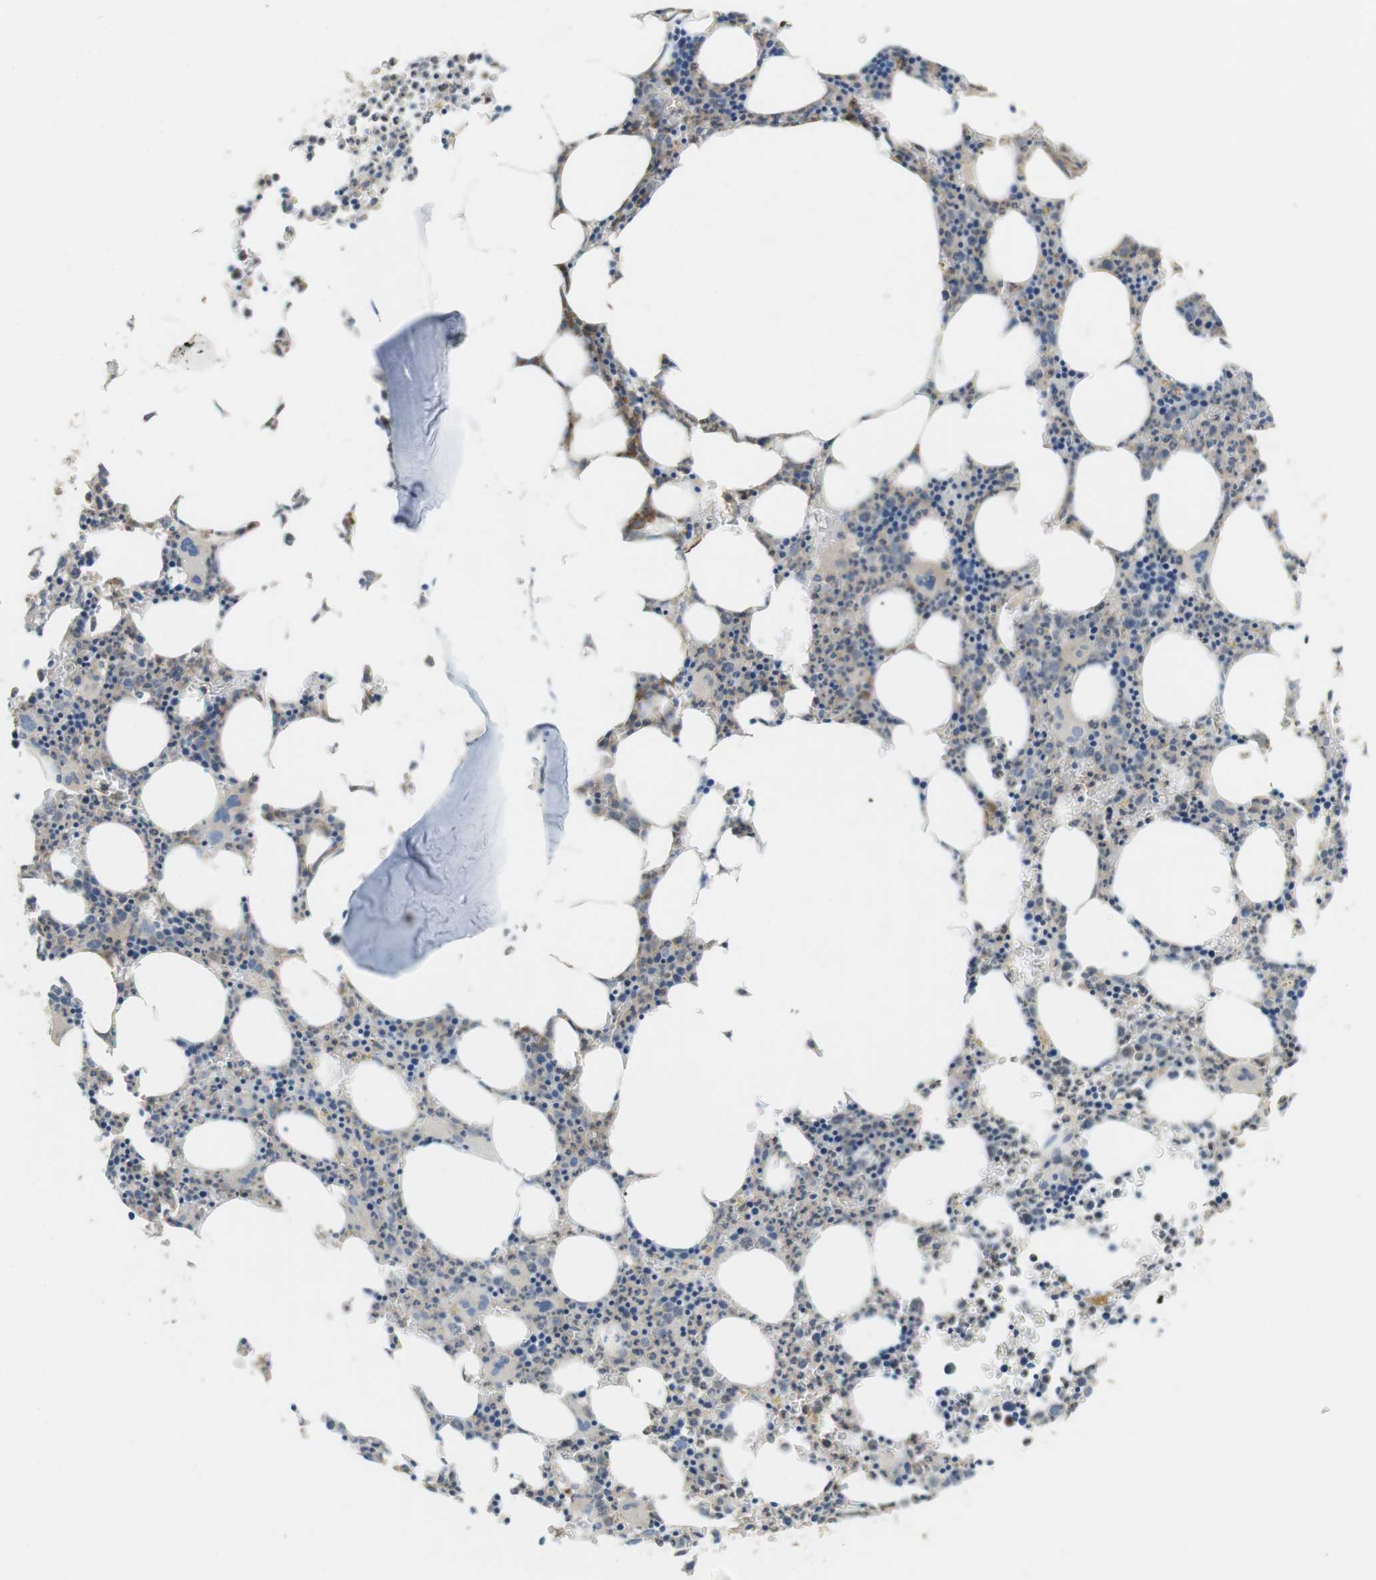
{"staining": {"intensity": "weak", "quantity": "<25%", "location": "cytoplasmic/membranous"}, "tissue": "bone marrow", "cell_type": "Hematopoietic cells", "image_type": "normal", "snomed": [{"axis": "morphology", "description": "Normal tissue, NOS"}, {"axis": "morphology", "description": "Inflammation, NOS"}, {"axis": "topography", "description": "Bone marrow"}], "caption": "Benign bone marrow was stained to show a protein in brown. There is no significant positivity in hematopoietic cells.", "gene": "P2RY1", "patient": {"sex": "female", "age": 61}}